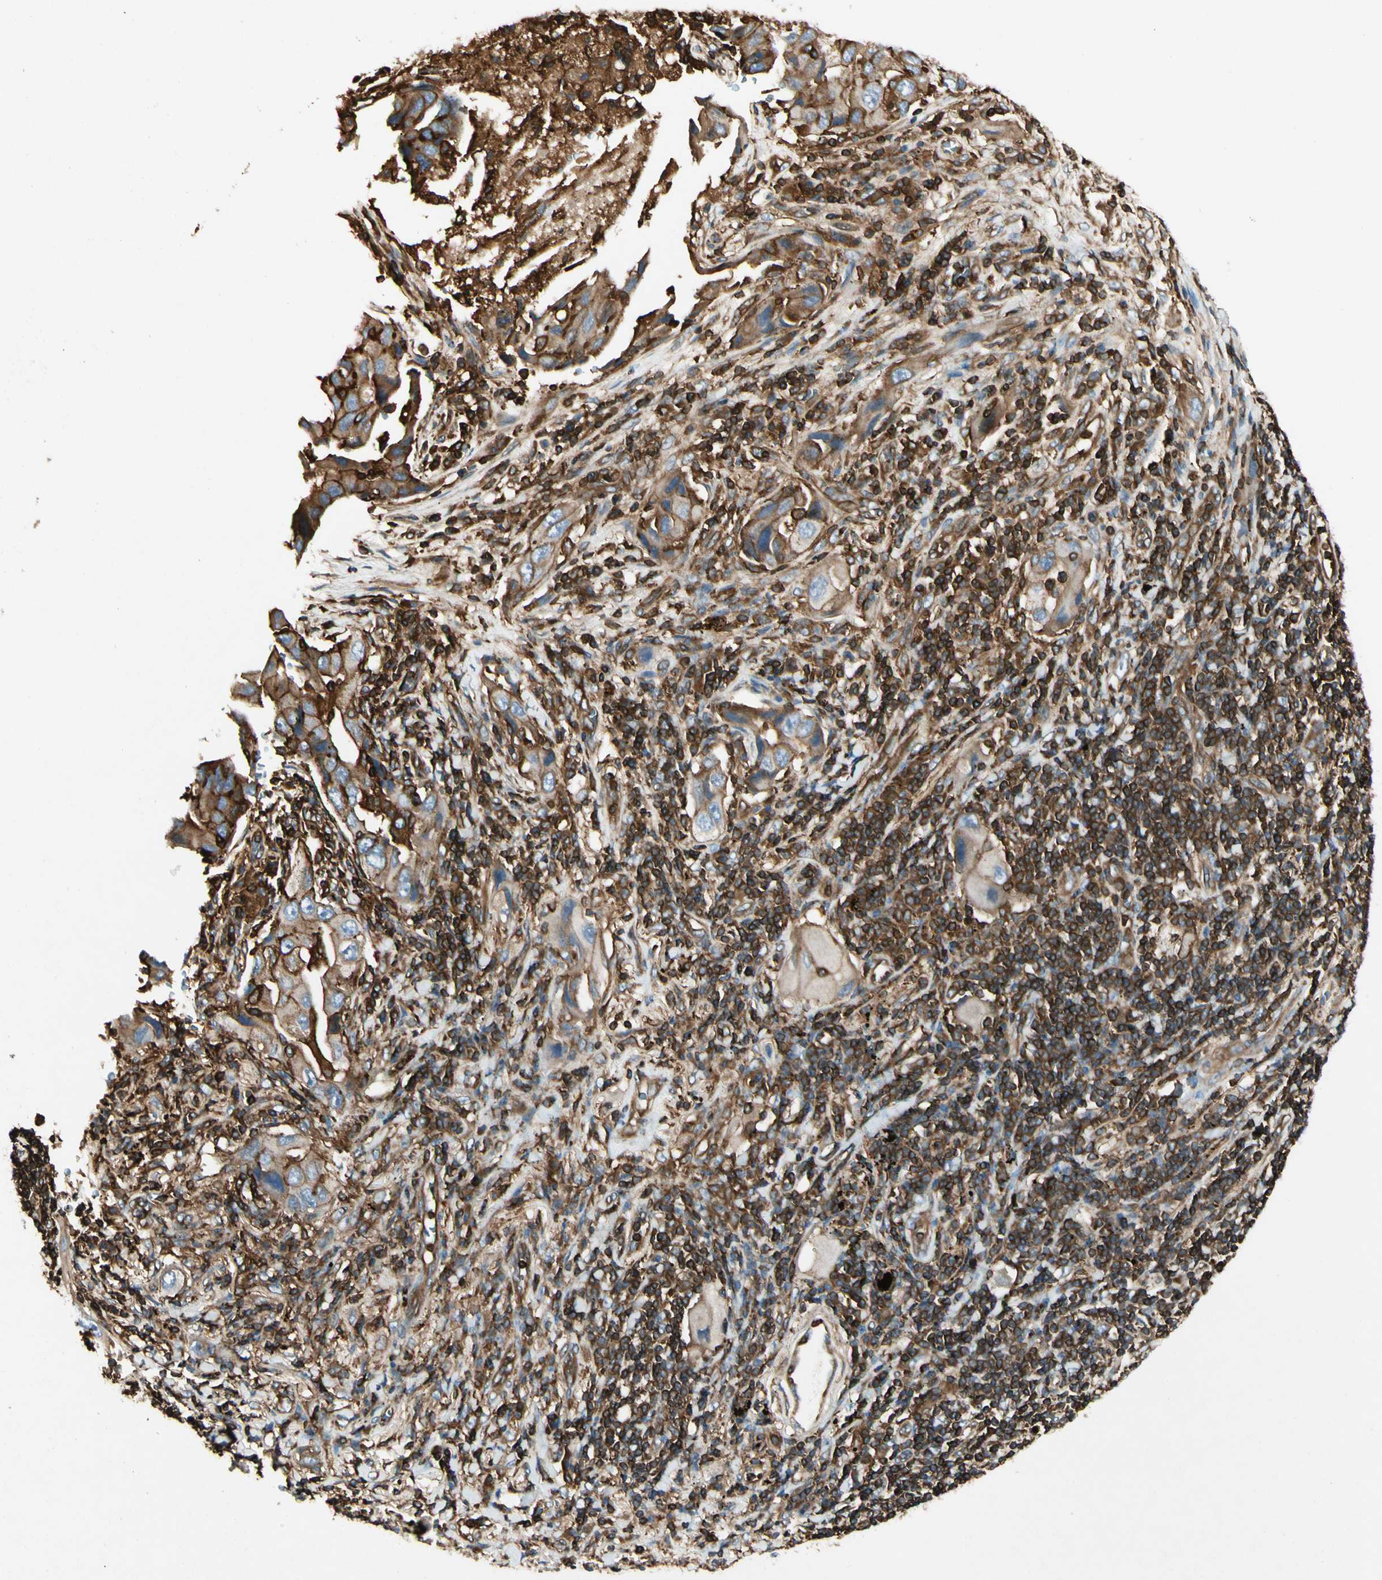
{"staining": {"intensity": "strong", "quantity": ">75%", "location": "cytoplasmic/membranous"}, "tissue": "lung cancer", "cell_type": "Tumor cells", "image_type": "cancer", "snomed": [{"axis": "morphology", "description": "Adenocarcinoma, NOS"}, {"axis": "topography", "description": "Lung"}], "caption": "Human lung adenocarcinoma stained with a brown dye displays strong cytoplasmic/membranous positive expression in approximately >75% of tumor cells.", "gene": "ARPC2", "patient": {"sex": "female", "age": 65}}